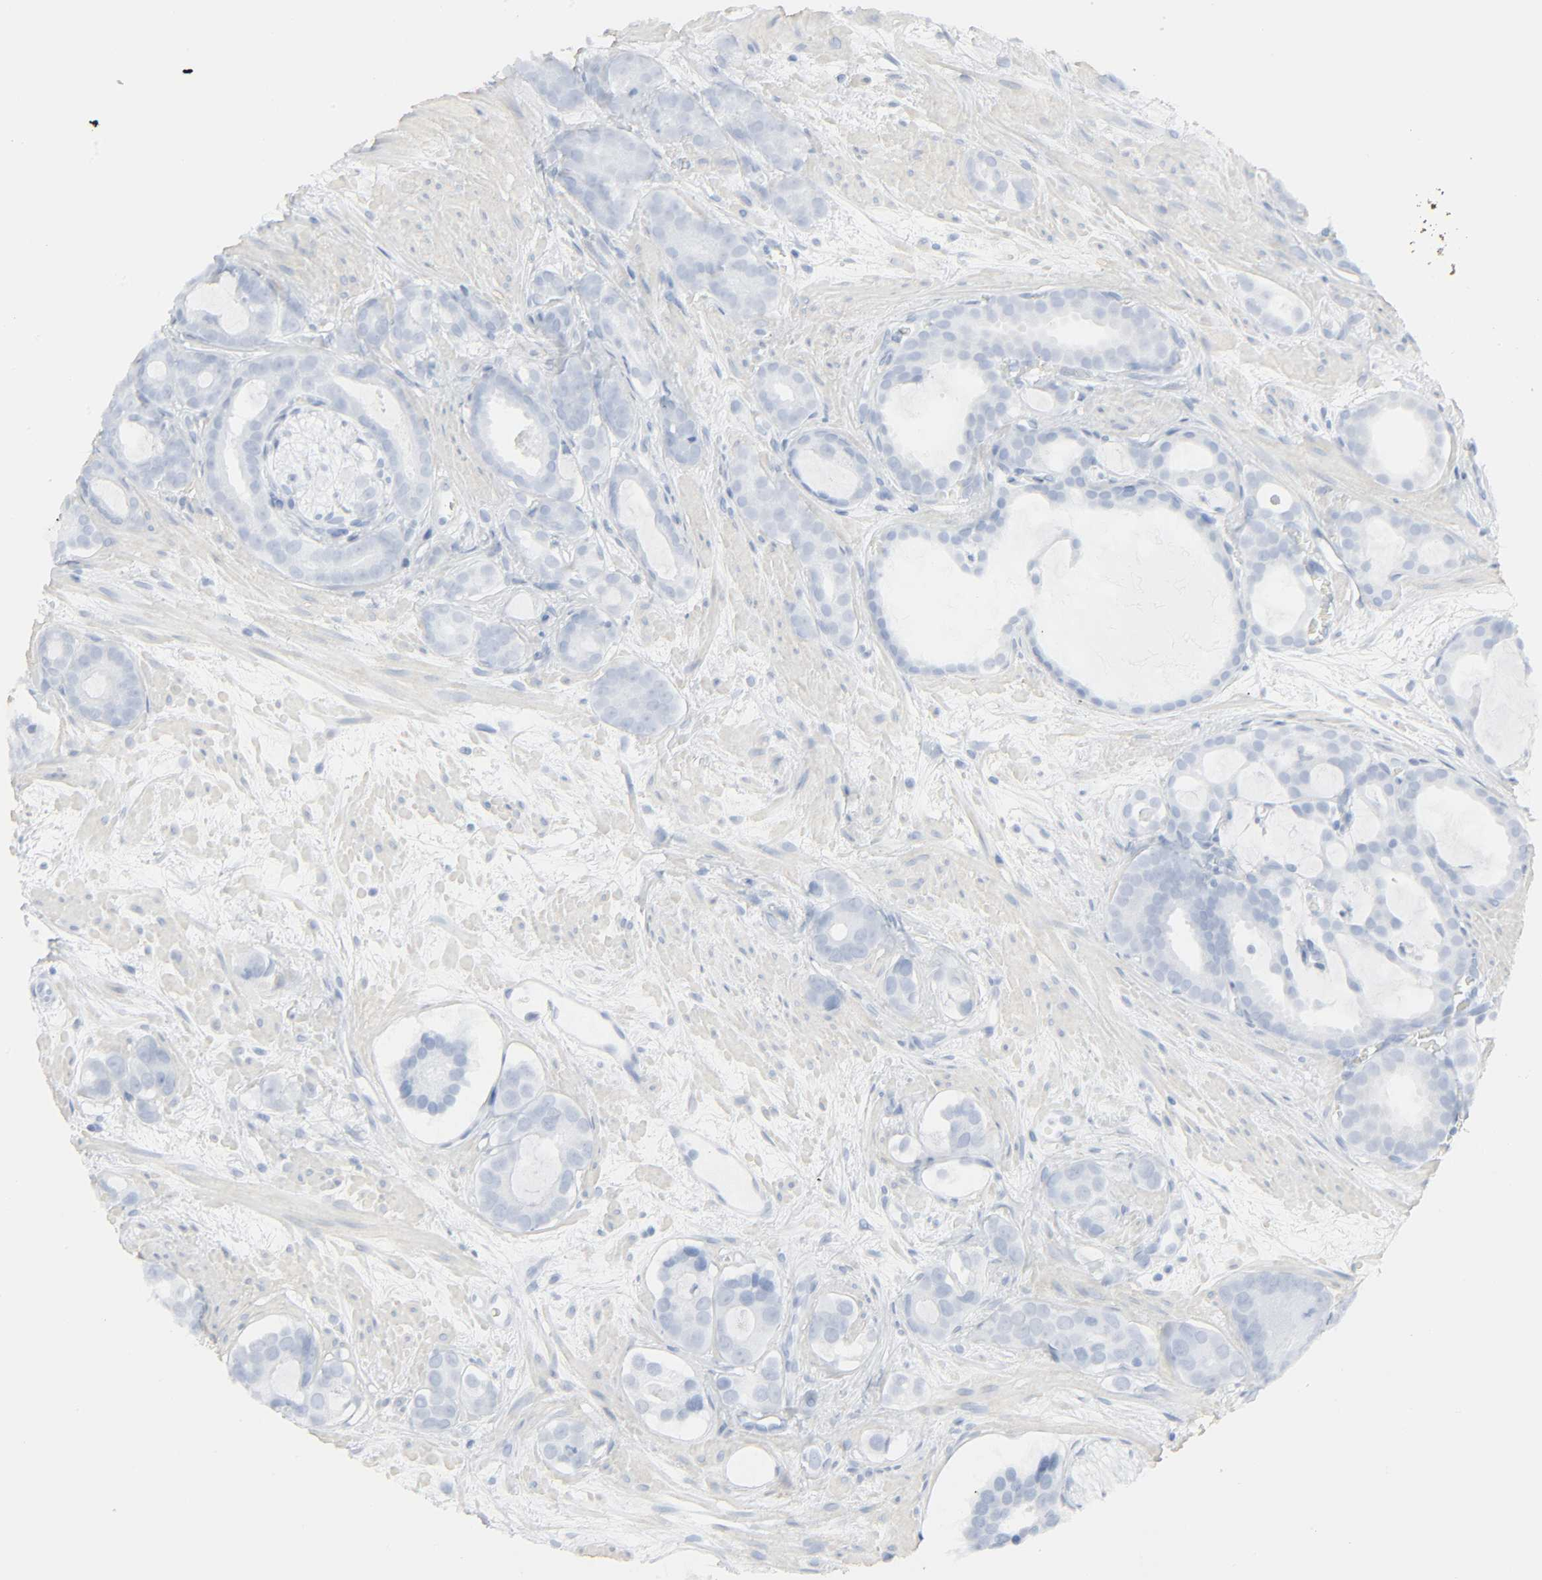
{"staining": {"intensity": "negative", "quantity": "none", "location": "none"}, "tissue": "prostate cancer", "cell_type": "Tumor cells", "image_type": "cancer", "snomed": [{"axis": "morphology", "description": "Adenocarcinoma, Low grade"}, {"axis": "topography", "description": "Prostate"}], "caption": "High magnification brightfield microscopy of prostate cancer (low-grade adenocarcinoma) stained with DAB (3,3'-diaminobenzidine) (brown) and counterstained with hematoxylin (blue): tumor cells show no significant expression.", "gene": "ZBTB16", "patient": {"sex": "male", "age": 57}}